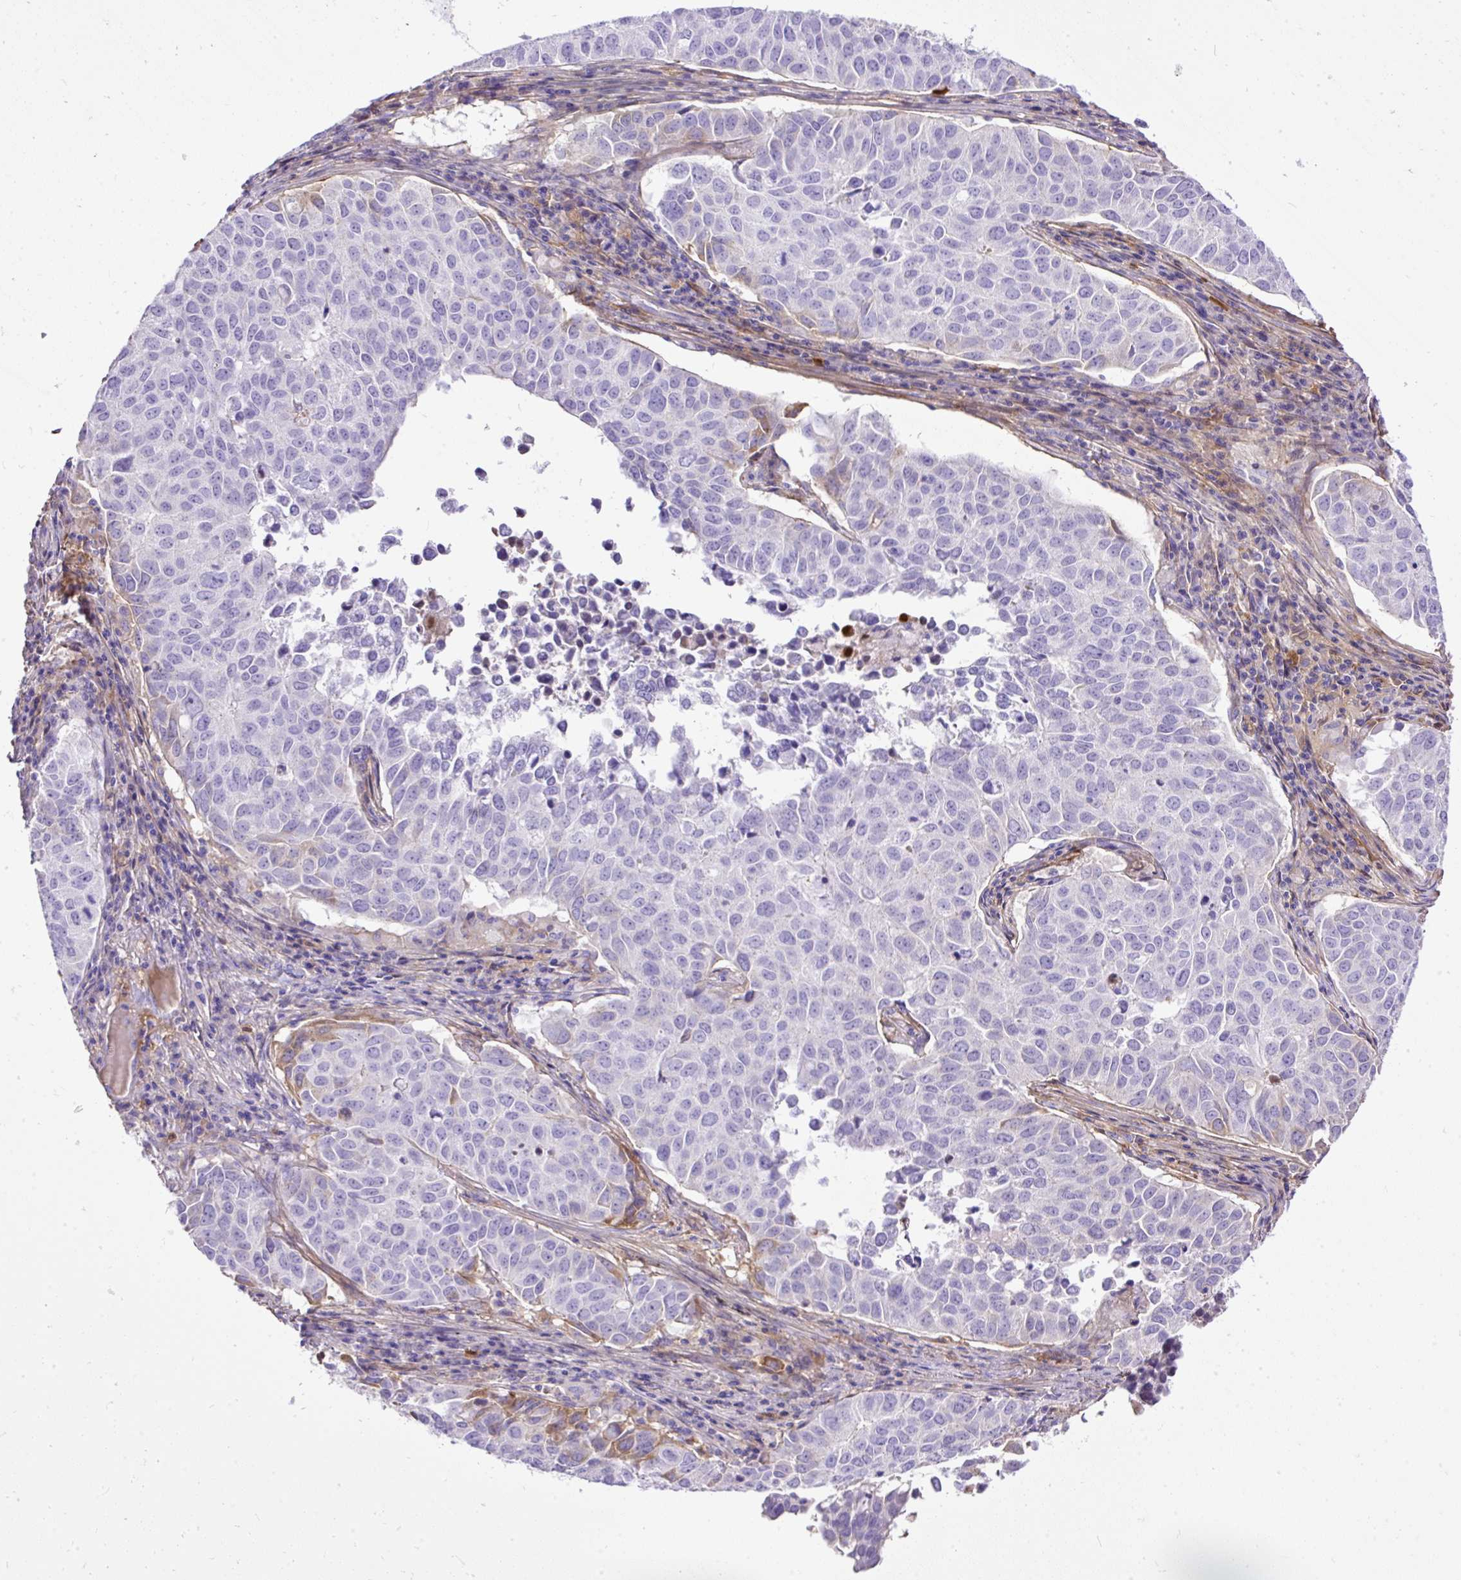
{"staining": {"intensity": "negative", "quantity": "none", "location": "none"}, "tissue": "lung cancer", "cell_type": "Tumor cells", "image_type": "cancer", "snomed": [{"axis": "morphology", "description": "Adenocarcinoma, NOS"}, {"axis": "topography", "description": "Lung"}], "caption": "The image reveals no staining of tumor cells in lung cancer.", "gene": "CLEC3B", "patient": {"sex": "female", "age": 50}}